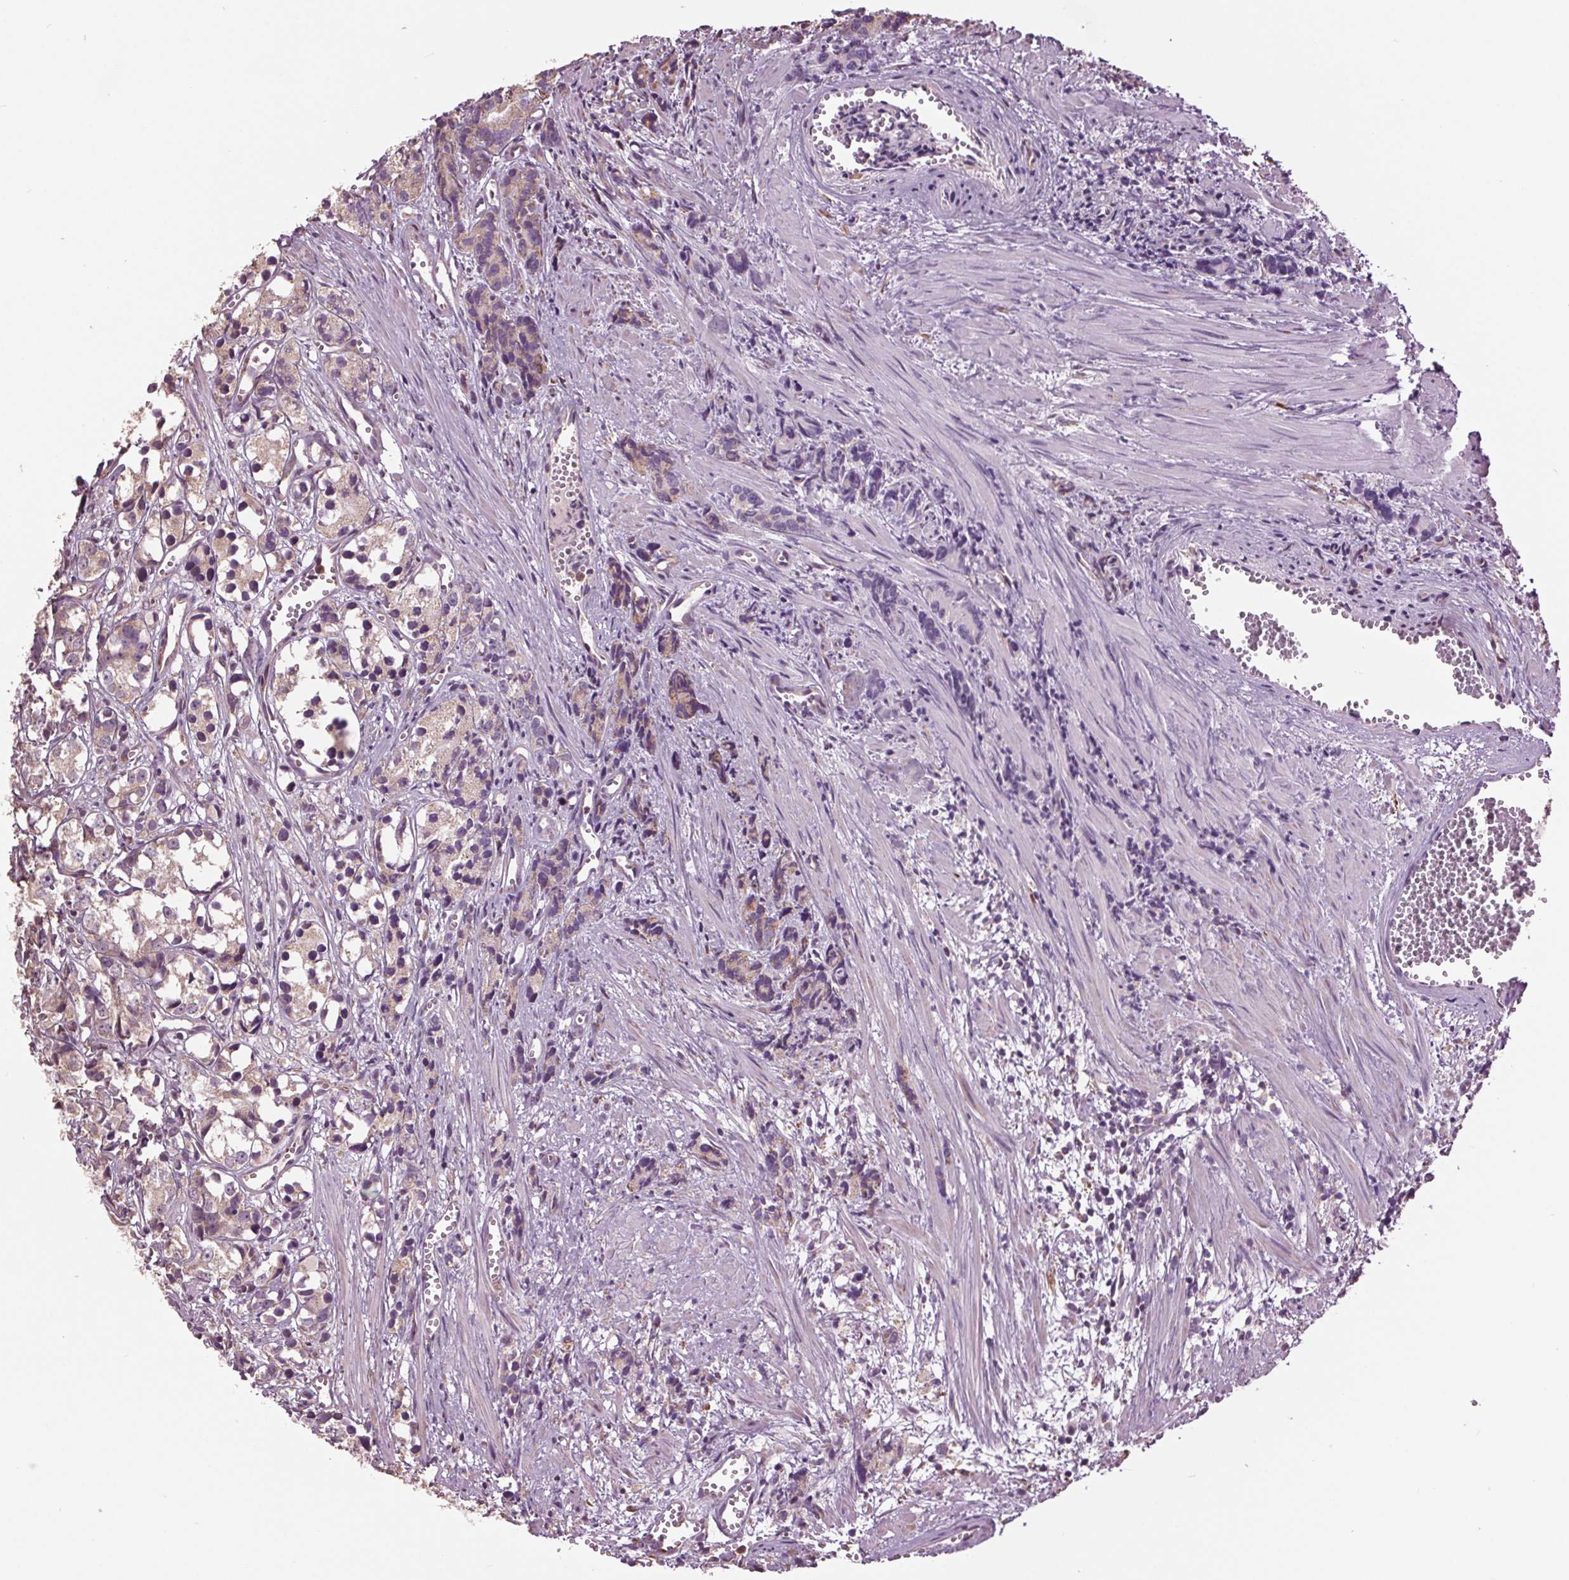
{"staining": {"intensity": "weak", "quantity": "<25%", "location": "cytoplasmic/membranous"}, "tissue": "prostate cancer", "cell_type": "Tumor cells", "image_type": "cancer", "snomed": [{"axis": "morphology", "description": "Adenocarcinoma, High grade"}, {"axis": "topography", "description": "Prostate"}], "caption": "High power microscopy image of an immunohistochemistry (IHC) histopathology image of prostate cancer, revealing no significant expression in tumor cells.", "gene": "RNPEP", "patient": {"sex": "male", "age": 77}}